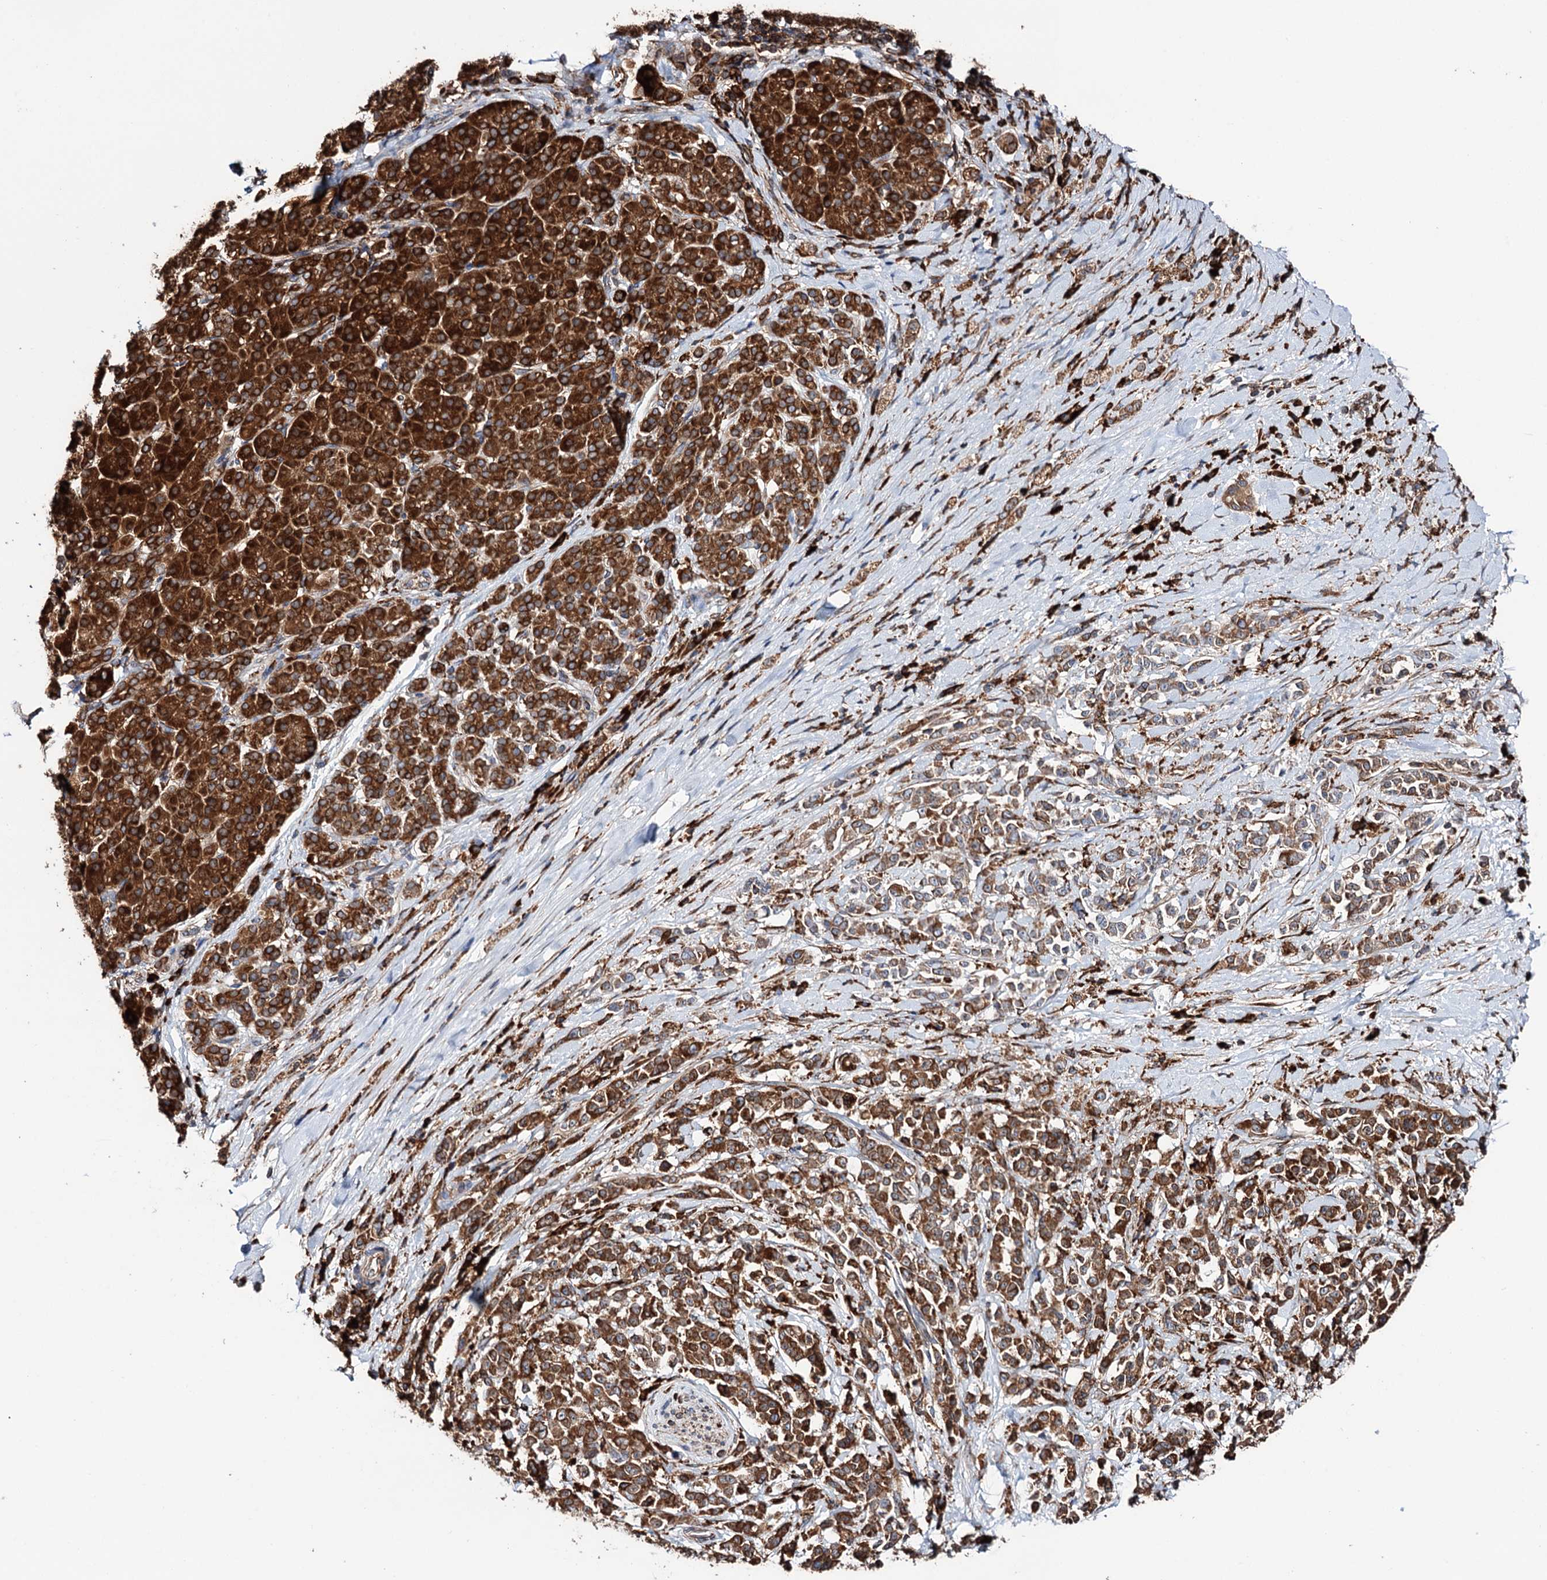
{"staining": {"intensity": "strong", "quantity": ">75%", "location": "cytoplasmic/membranous"}, "tissue": "pancreatic cancer", "cell_type": "Tumor cells", "image_type": "cancer", "snomed": [{"axis": "morphology", "description": "Normal tissue, NOS"}, {"axis": "morphology", "description": "Adenocarcinoma, NOS"}, {"axis": "topography", "description": "Pancreas"}], "caption": "Protein analysis of pancreatic cancer (adenocarcinoma) tissue displays strong cytoplasmic/membranous staining in approximately >75% of tumor cells. (Brightfield microscopy of DAB IHC at high magnification).", "gene": "ERP29", "patient": {"sex": "female", "age": 64}}